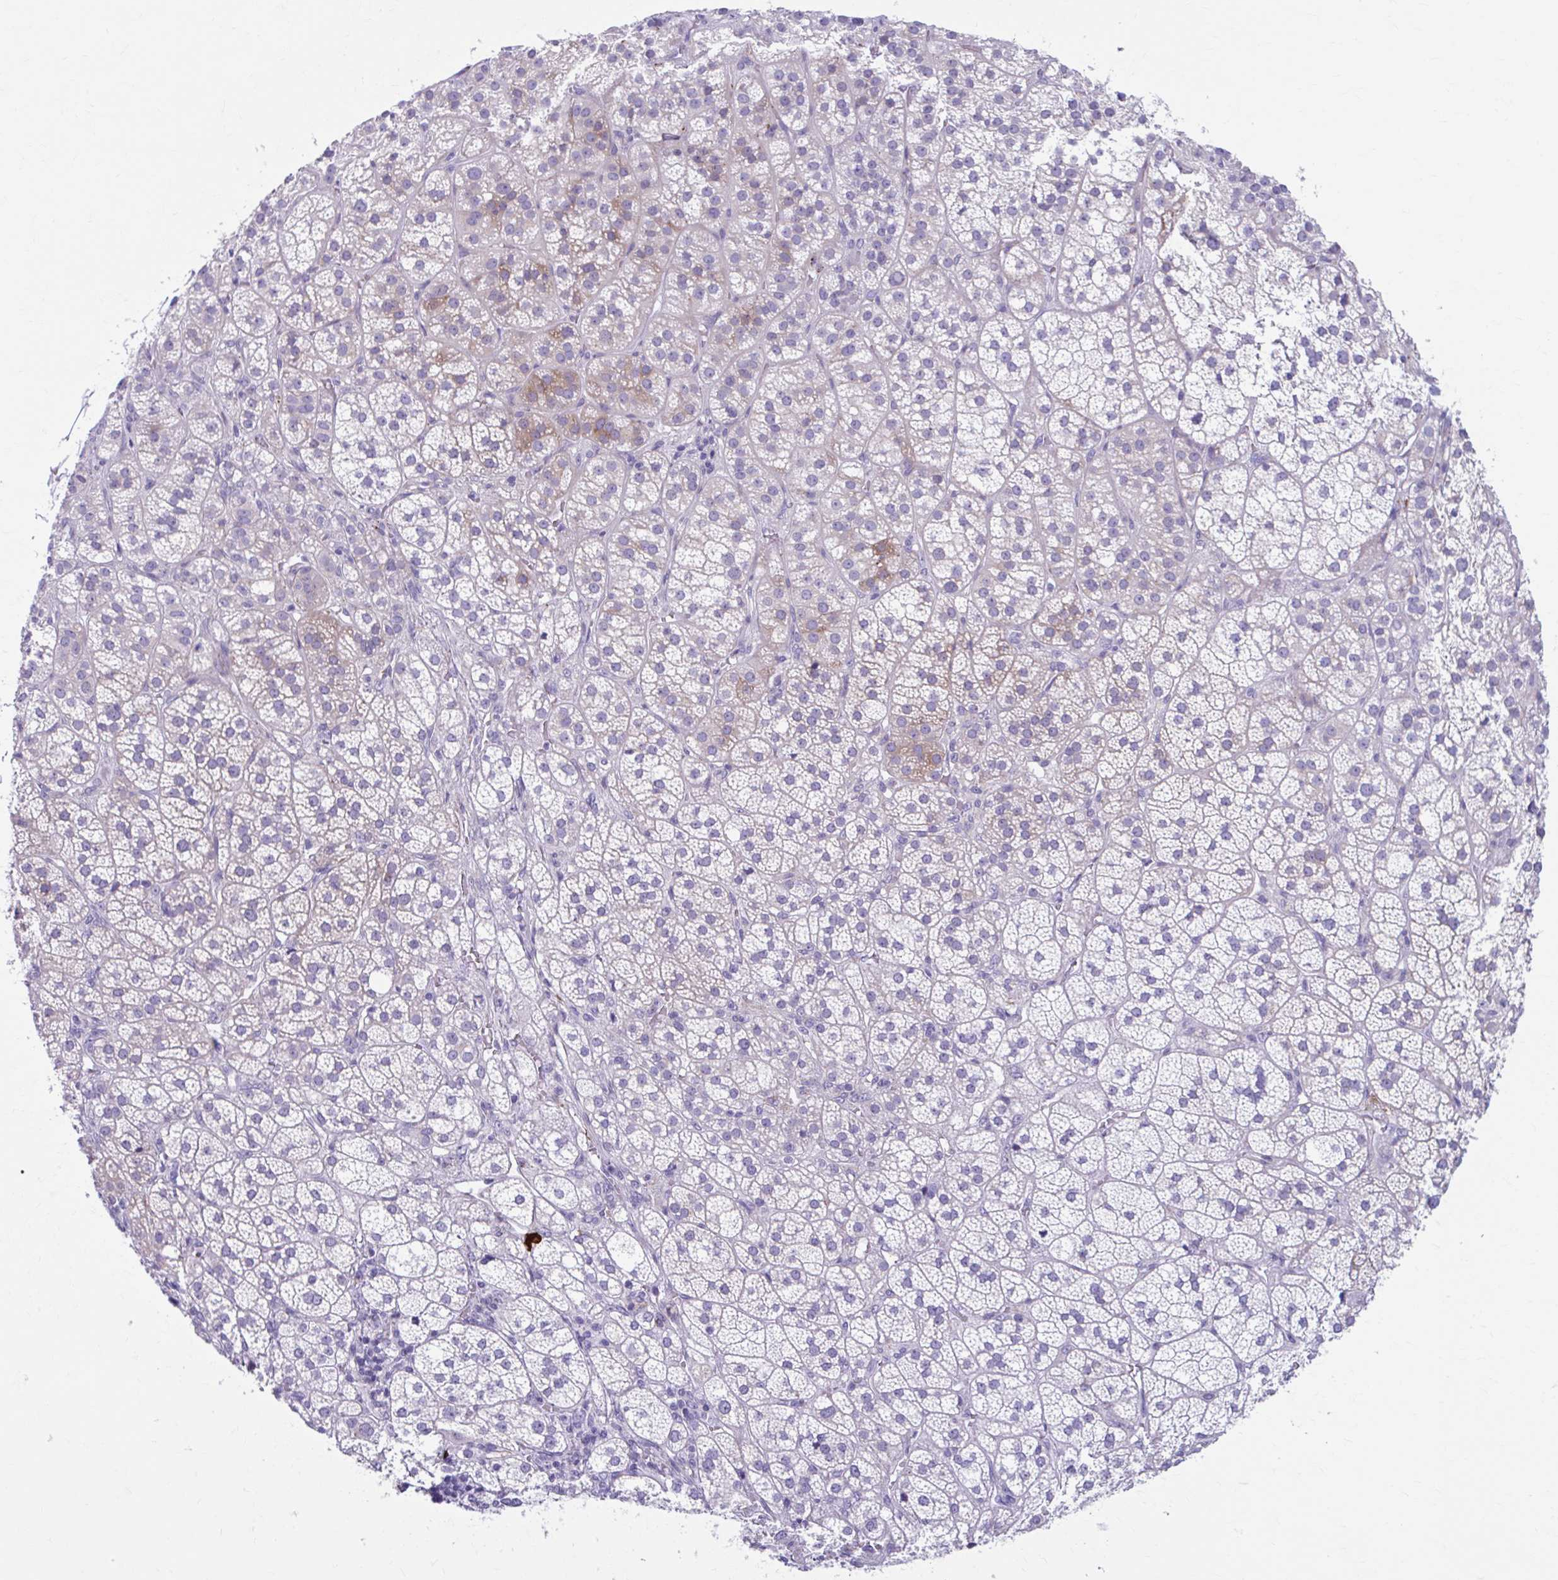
{"staining": {"intensity": "weak", "quantity": "25%-75%", "location": "cytoplasmic/membranous"}, "tissue": "adrenal gland", "cell_type": "Glandular cells", "image_type": "normal", "snomed": [{"axis": "morphology", "description": "Normal tissue, NOS"}, {"axis": "topography", "description": "Adrenal gland"}], "caption": "The image exhibits immunohistochemical staining of benign adrenal gland. There is weak cytoplasmic/membranous staining is present in about 25%-75% of glandular cells.", "gene": "C12orf71", "patient": {"sex": "female", "age": 60}}